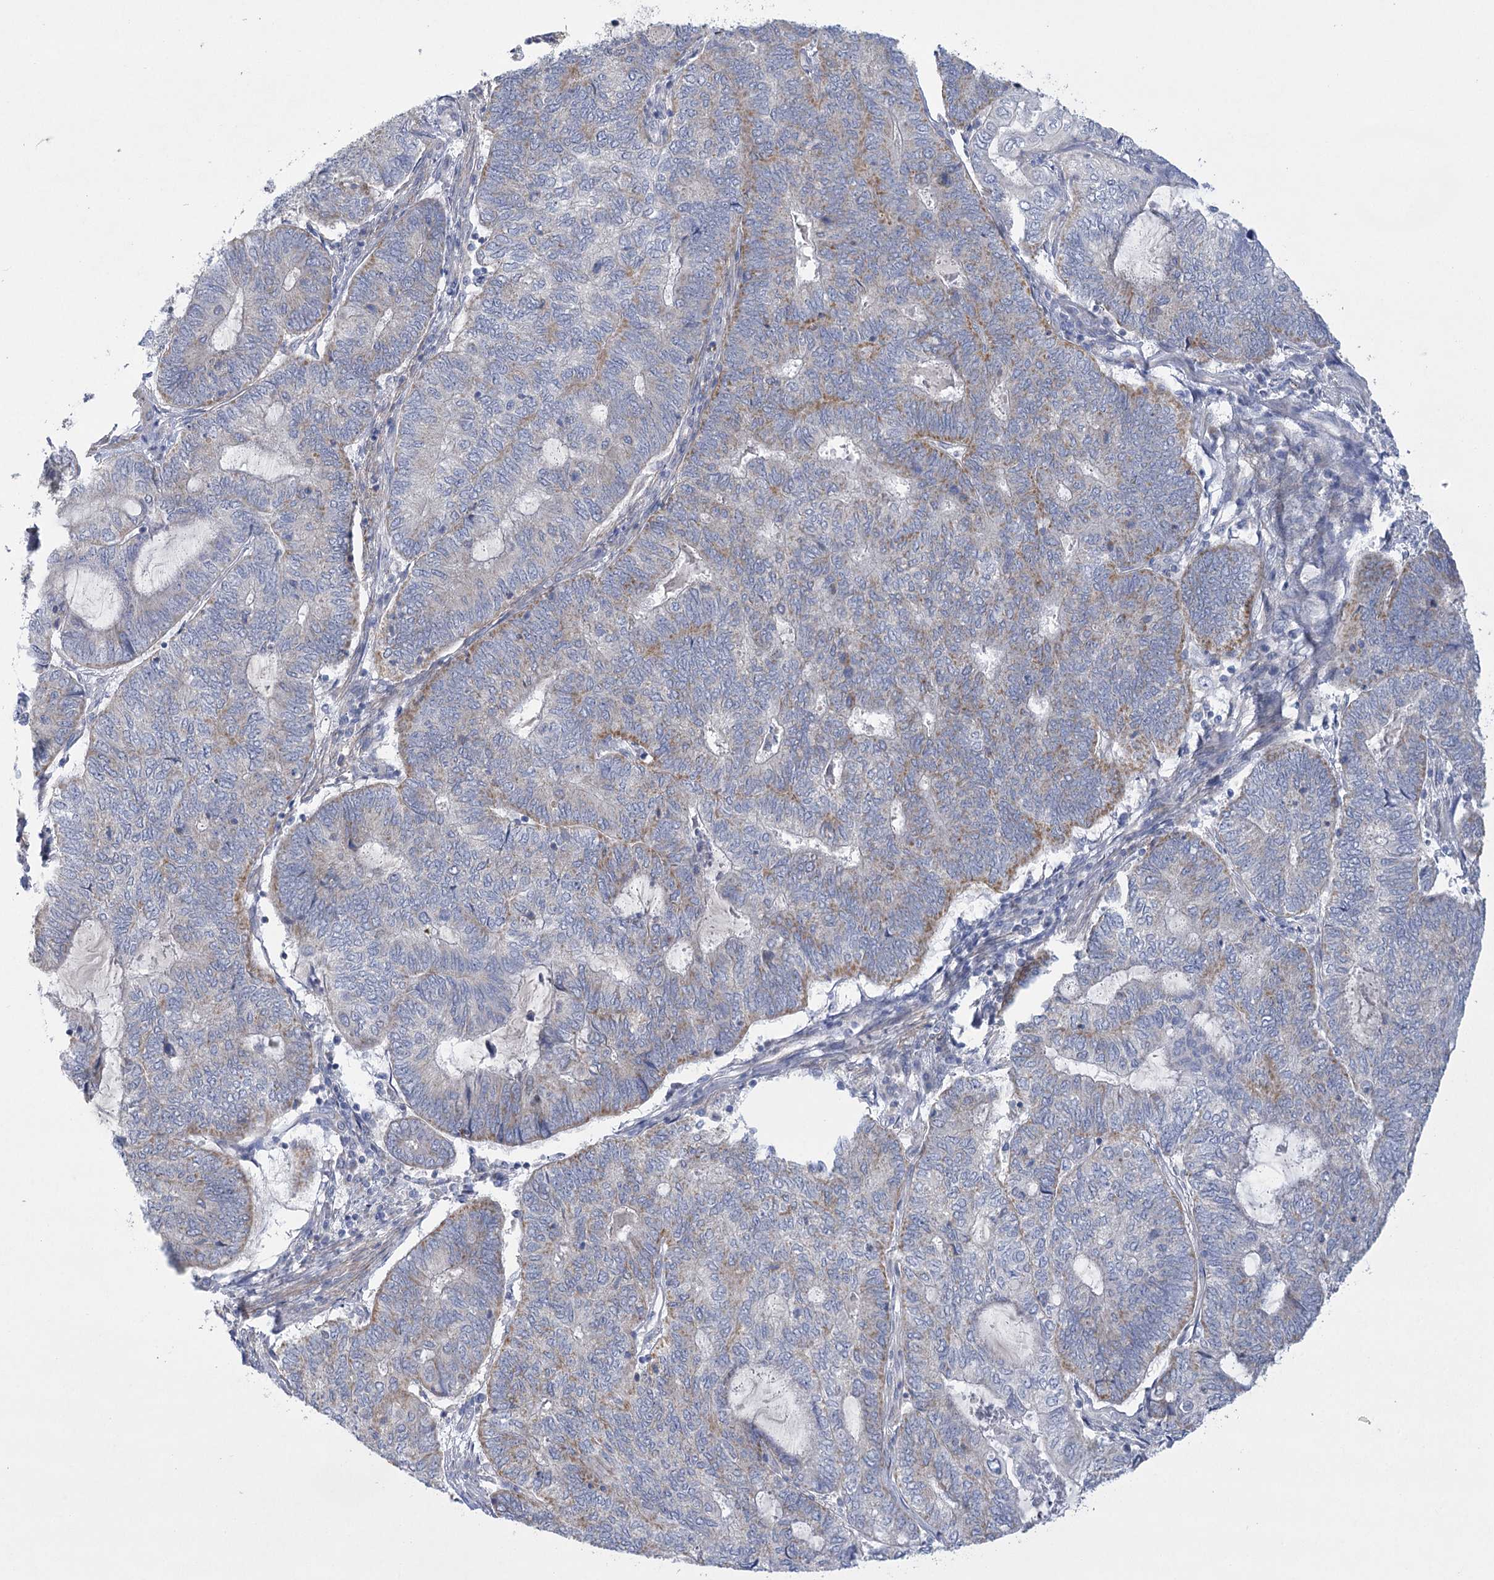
{"staining": {"intensity": "moderate", "quantity": "<25%", "location": "cytoplasmic/membranous"}, "tissue": "endometrial cancer", "cell_type": "Tumor cells", "image_type": "cancer", "snomed": [{"axis": "morphology", "description": "Adenocarcinoma, NOS"}, {"axis": "topography", "description": "Uterus"}, {"axis": "topography", "description": "Endometrium"}], "caption": "Moderate cytoplasmic/membranous protein expression is appreciated in approximately <25% of tumor cells in endometrial cancer (adenocarcinoma).", "gene": "DHTKD1", "patient": {"sex": "female", "age": 70}}